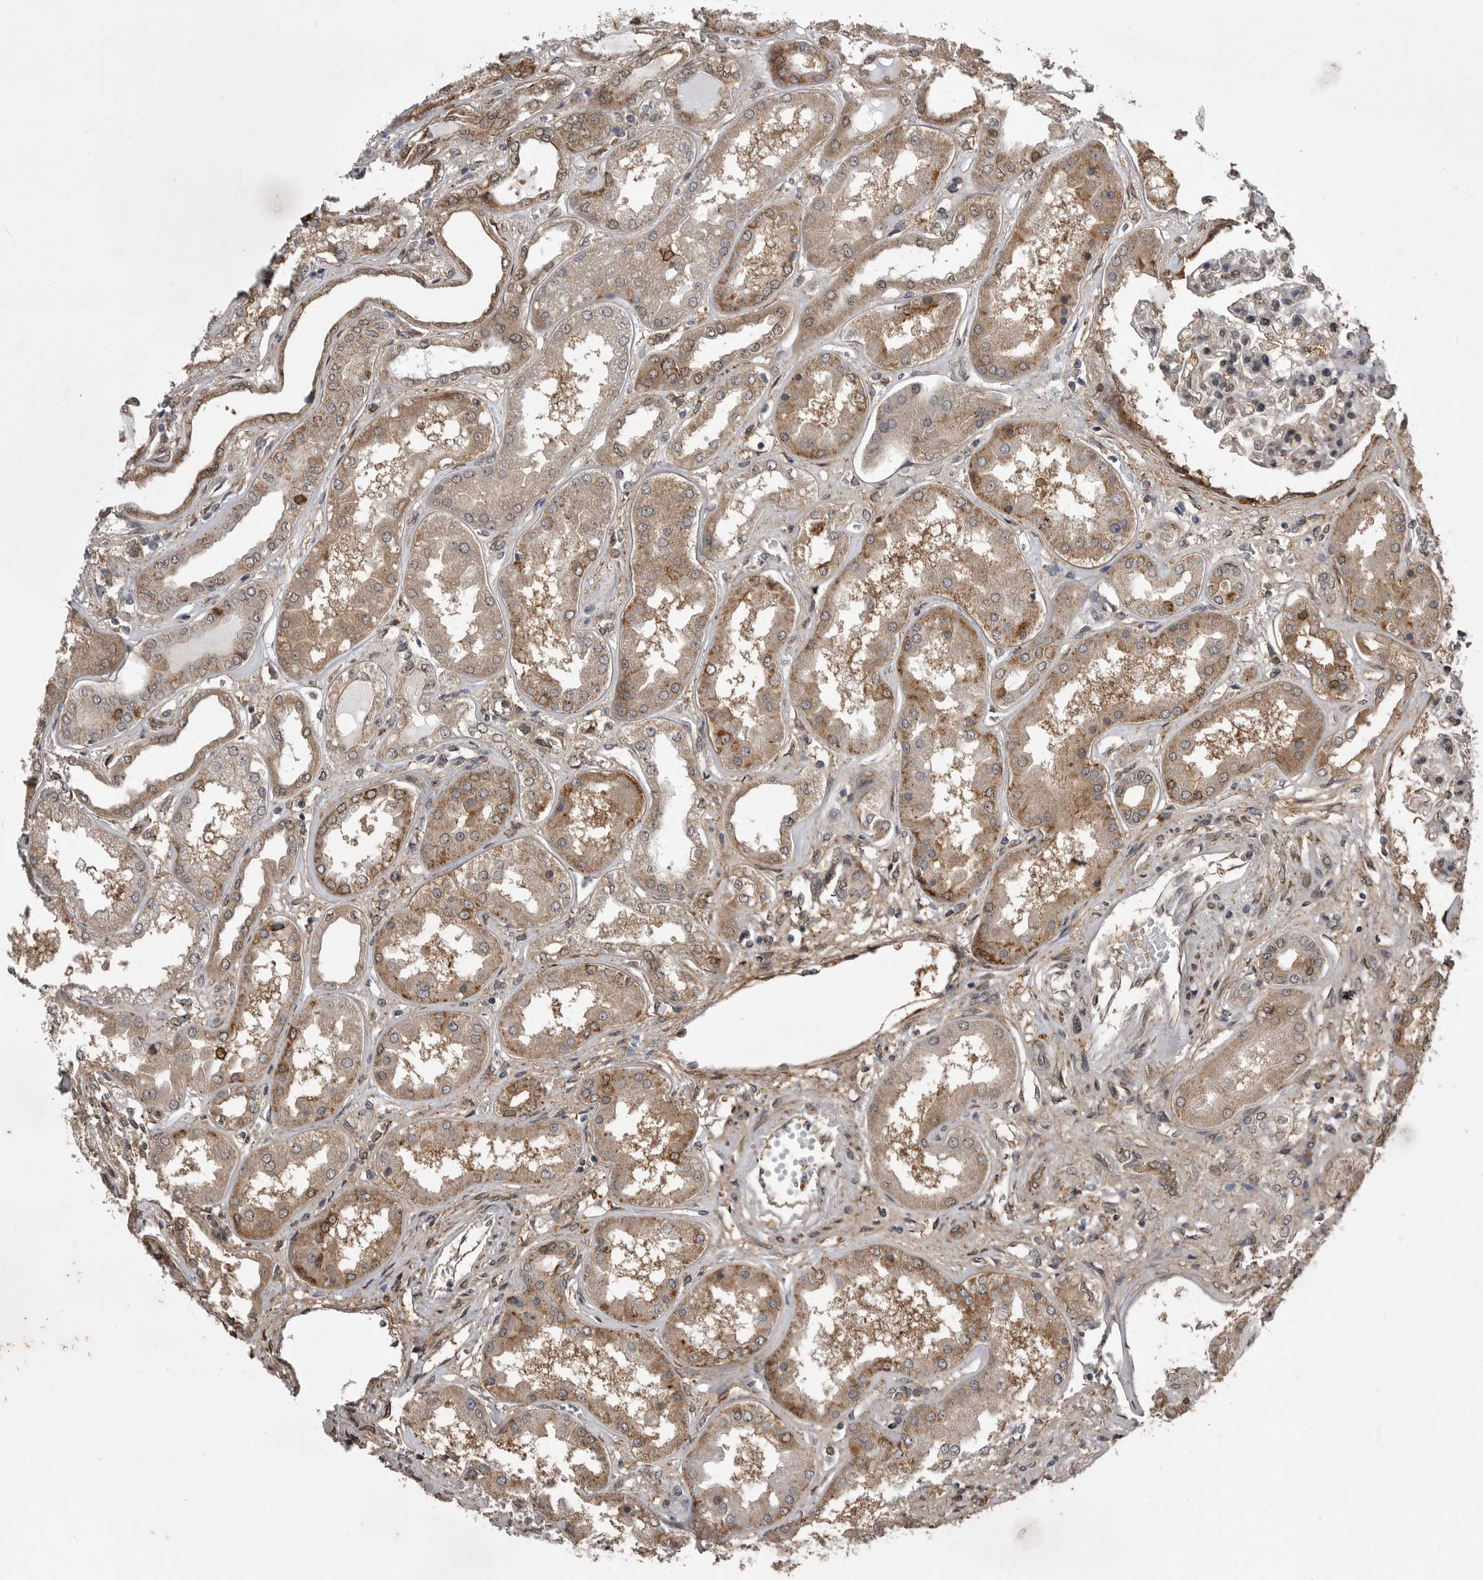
{"staining": {"intensity": "moderate", "quantity": "25%-75%", "location": "nuclear"}, "tissue": "kidney", "cell_type": "Cells in glomeruli", "image_type": "normal", "snomed": [{"axis": "morphology", "description": "Normal tissue, NOS"}, {"axis": "topography", "description": "Kidney"}], "caption": "Immunohistochemistry (IHC) micrograph of benign kidney: human kidney stained using immunohistochemistry (IHC) displays medium levels of moderate protein expression localized specifically in the nuclear of cells in glomeruli, appearing as a nuclear brown color.", "gene": "ABL1", "patient": {"sex": "female", "age": 56}}